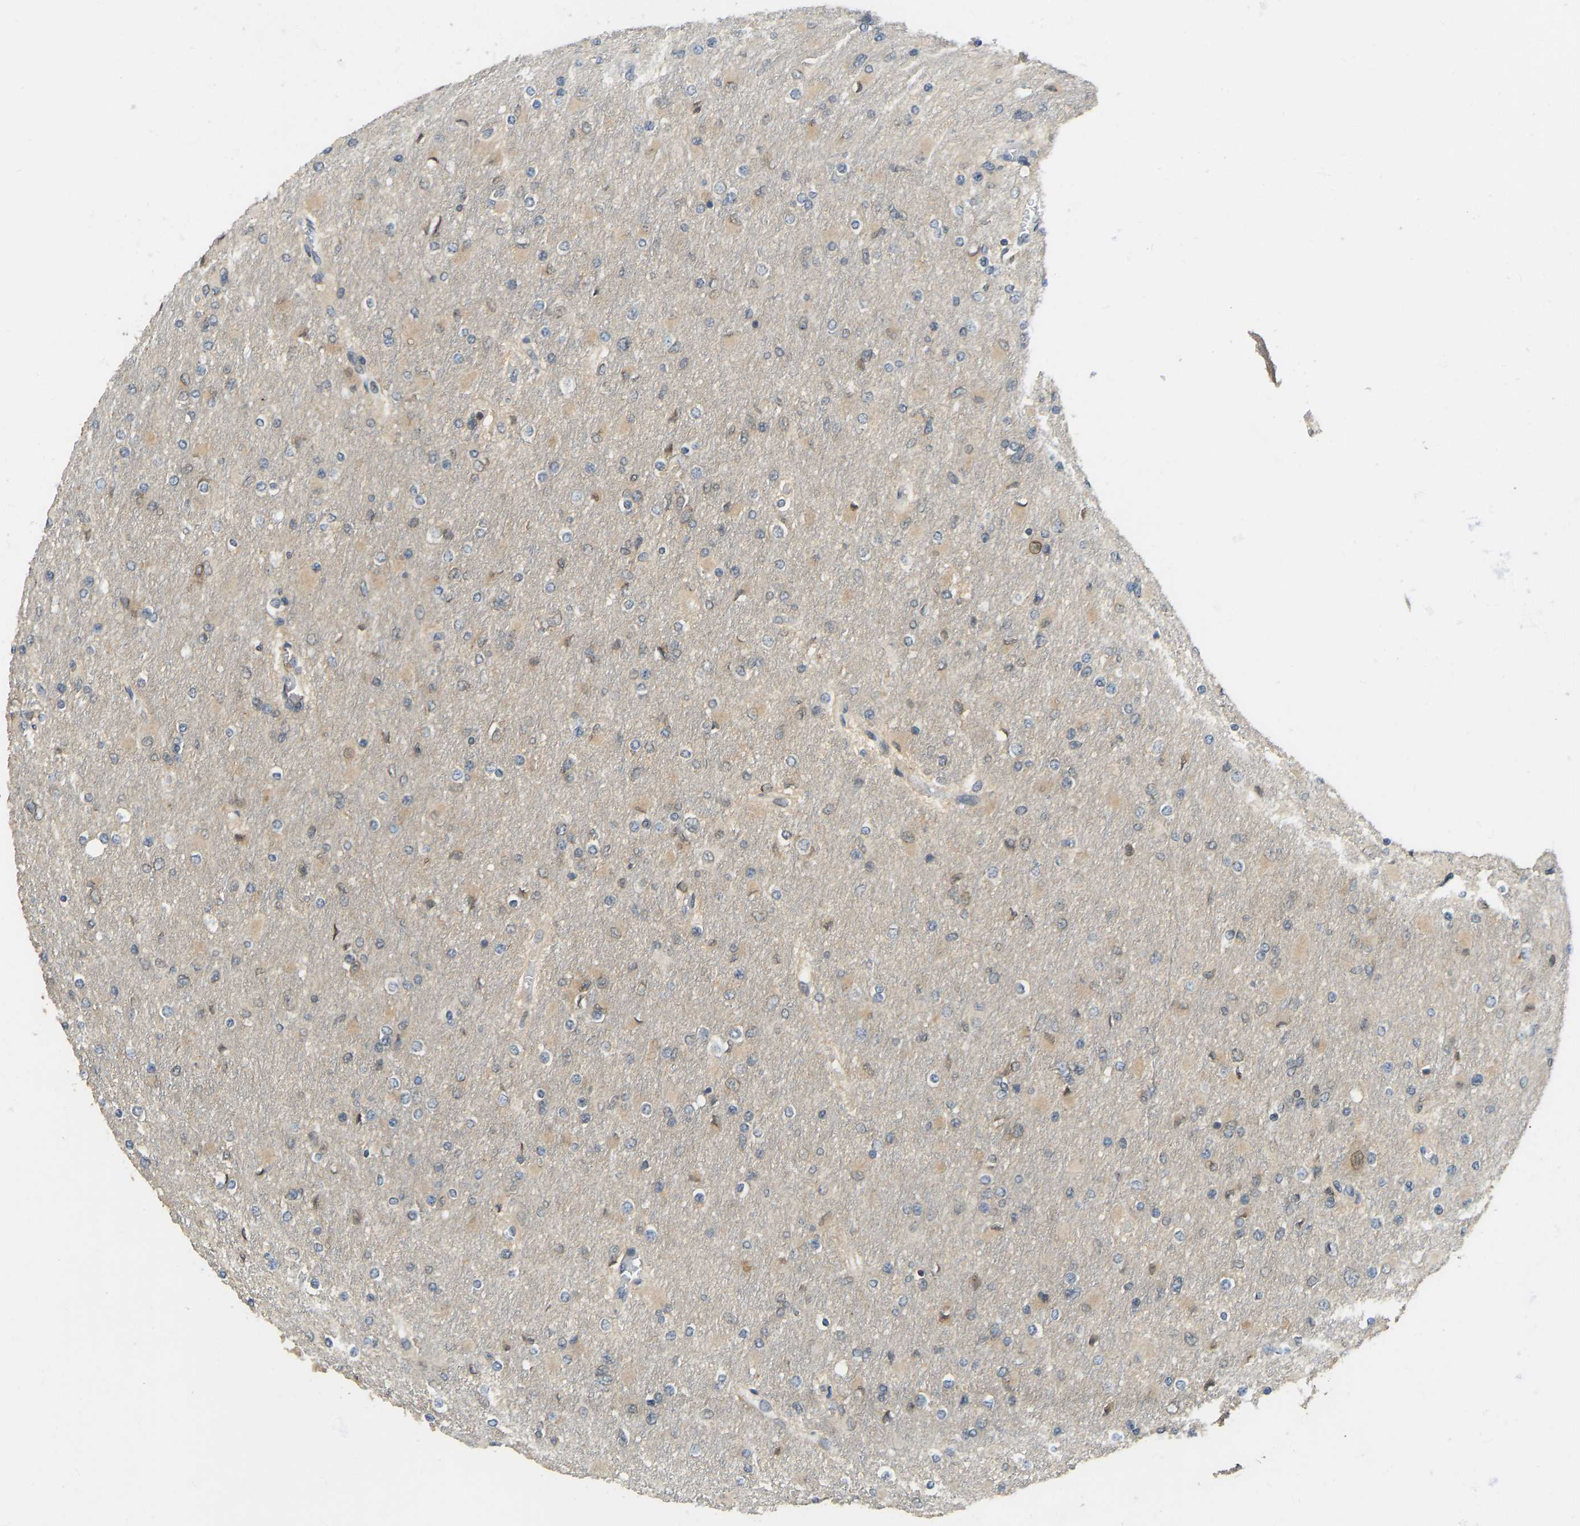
{"staining": {"intensity": "weak", "quantity": "25%-75%", "location": "cytoplasmic/membranous"}, "tissue": "glioma", "cell_type": "Tumor cells", "image_type": "cancer", "snomed": [{"axis": "morphology", "description": "Glioma, malignant, High grade"}, {"axis": "topography", "description": "Cerebral cortex"}], "caption": "Immunohistochemical staining of human high-grade glioma (malignant) demonstrates low levels of weak cytoplasmic/membranous positivity in about 25%-75% of tumor cells. (DAB IHC, brown staining for protein, blue staining for nuclei).", "gene": "NDRG3", "patient": {"sex": "female", "age": 36}}